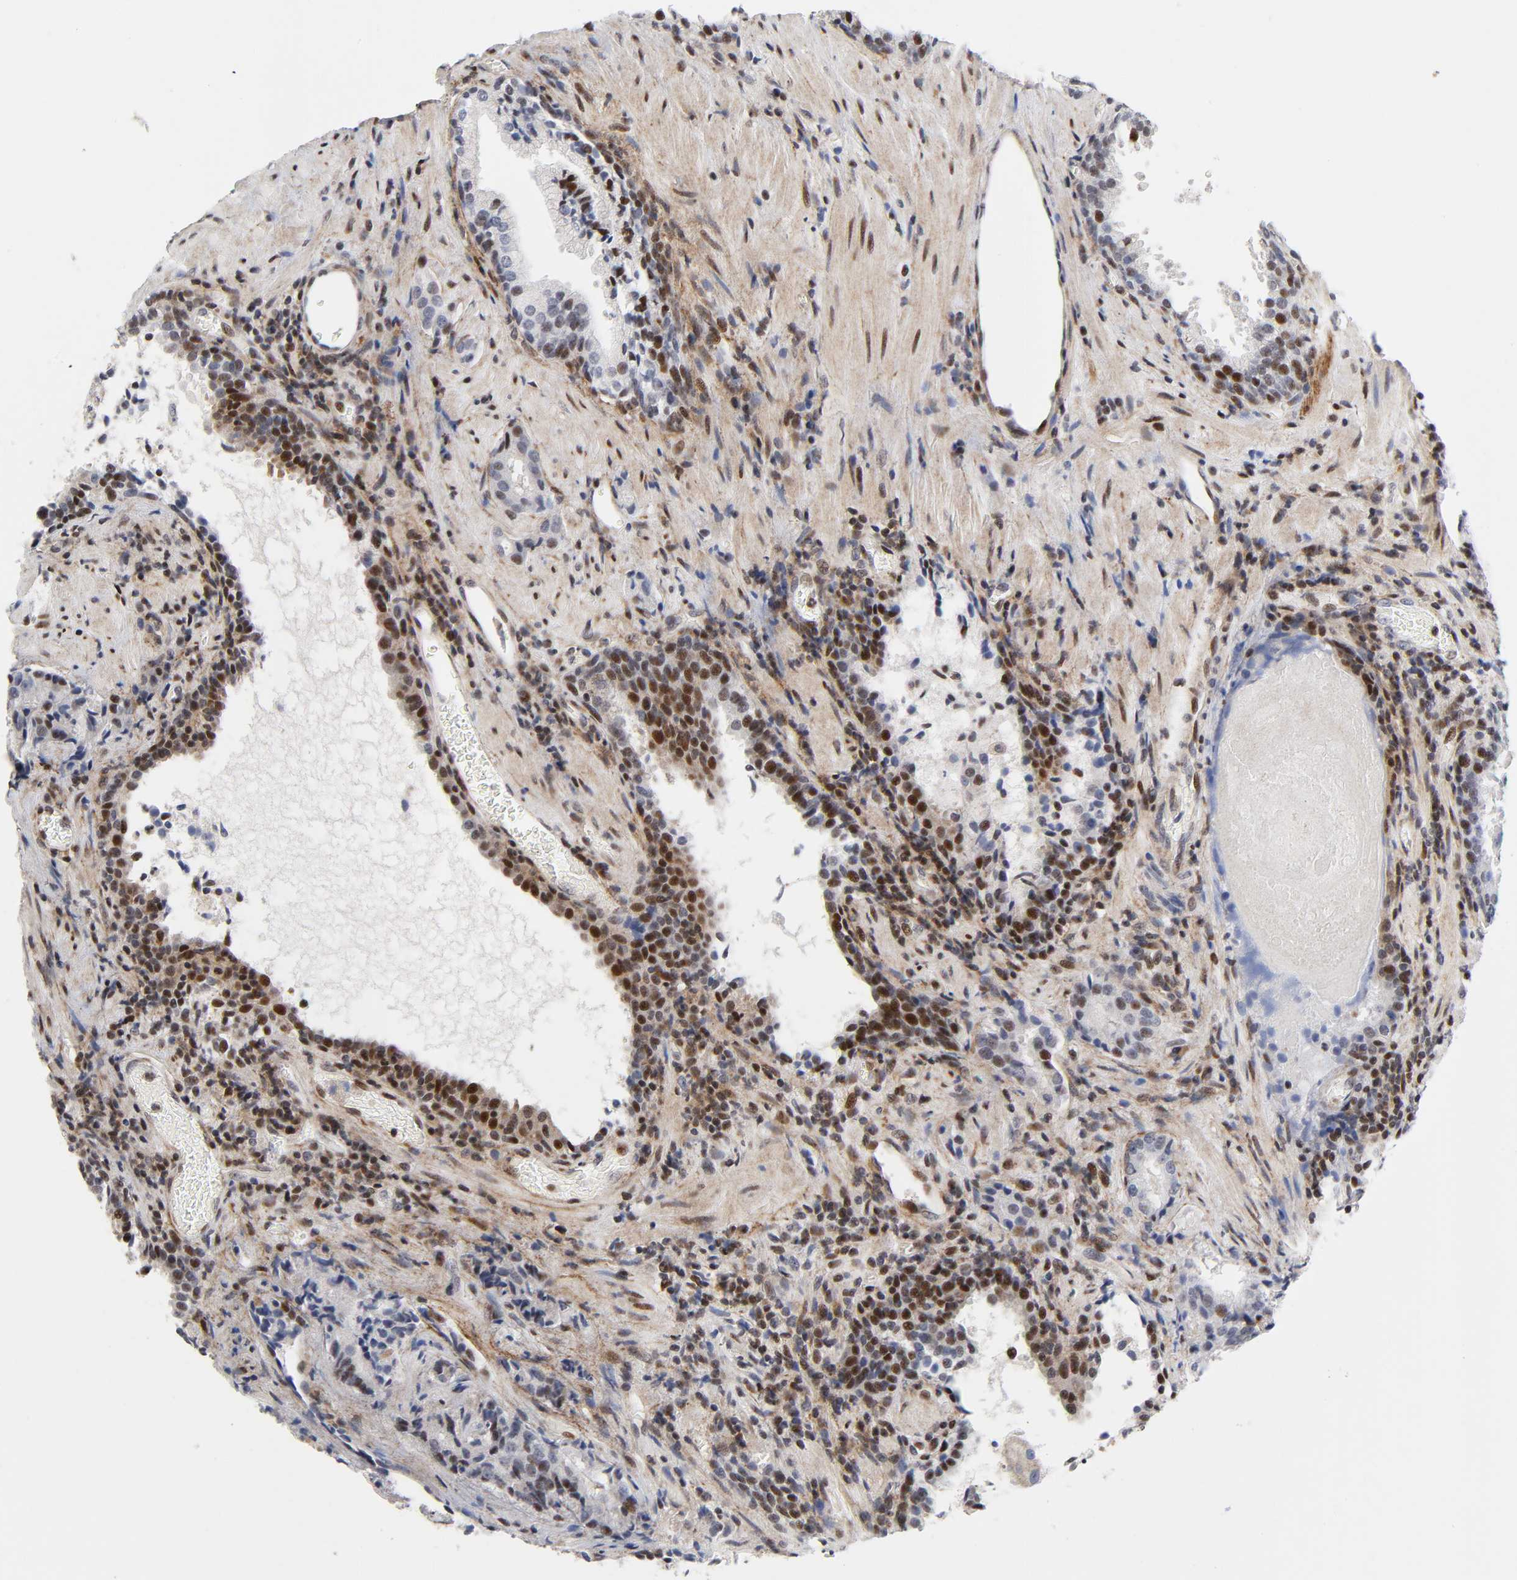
{"staining": {"intensity": "strong", "quantity": "25%-75%", "location": "nuclear"}, "tissue": "prostate cancer", "cell_type": "Tumor cells", "image_type": "cancer", "snomed": [{"axis": "morphology", "description": "Adenocarcinoma, High grade"}, {"axis": "topography", "description": "Prostate"}], "caption": "A high amount of strong nuclear staining is seen in approximately 25%-75% of tumor cells in prostate cancer tissue. The staining was performed using DAB (3,3'-diaminobenzidine) to visualize the protein expression in brown, while the nuclei were stained in blue with hematoxylin (Magnification: 20x).", "gene": "STK38", "patient": {"sex": "male", "age": 58}}